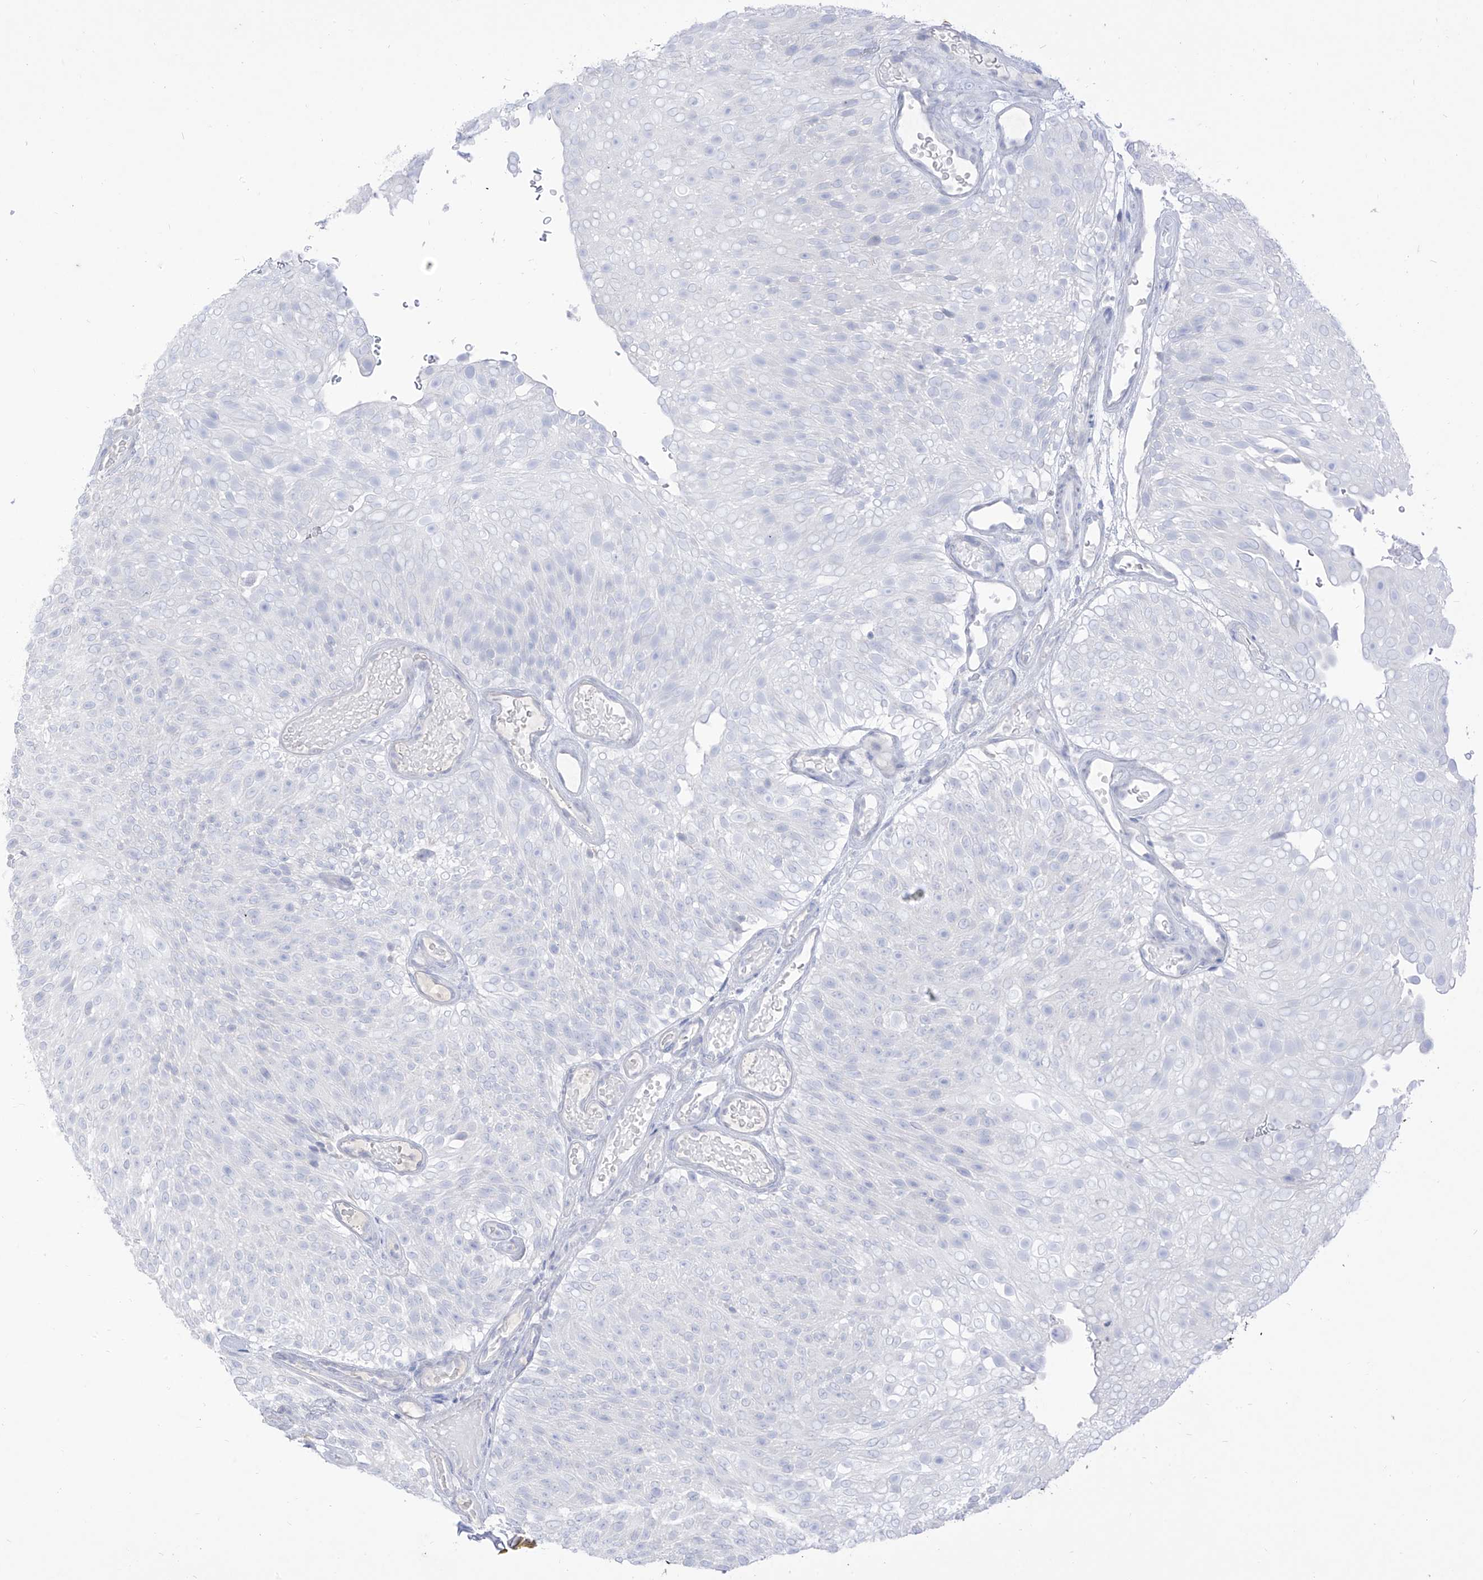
{"staining": {"intensity": "negative", "quantity": "none", "location": "none"}, "tissue": "urothelial cancer", "cell_type": "Tumor cells", "image_type": "cancer", "snomed": [{"axis": "morphology", "description": "Urothelial carcinoma, Low grade"}, {"axis": "topography", "description": "Urinary bladder"}], "caption": "DAB (3,3'-diaminobenzidine) immunohistochemical staining of urothelial cancer reveals no significant positivity in tumor cells. (Brightfield microscopy of DAB immunohistochemistry at high magnification).", "gene": "TGM4", "patient": {"sex": "male", "age": 78}}